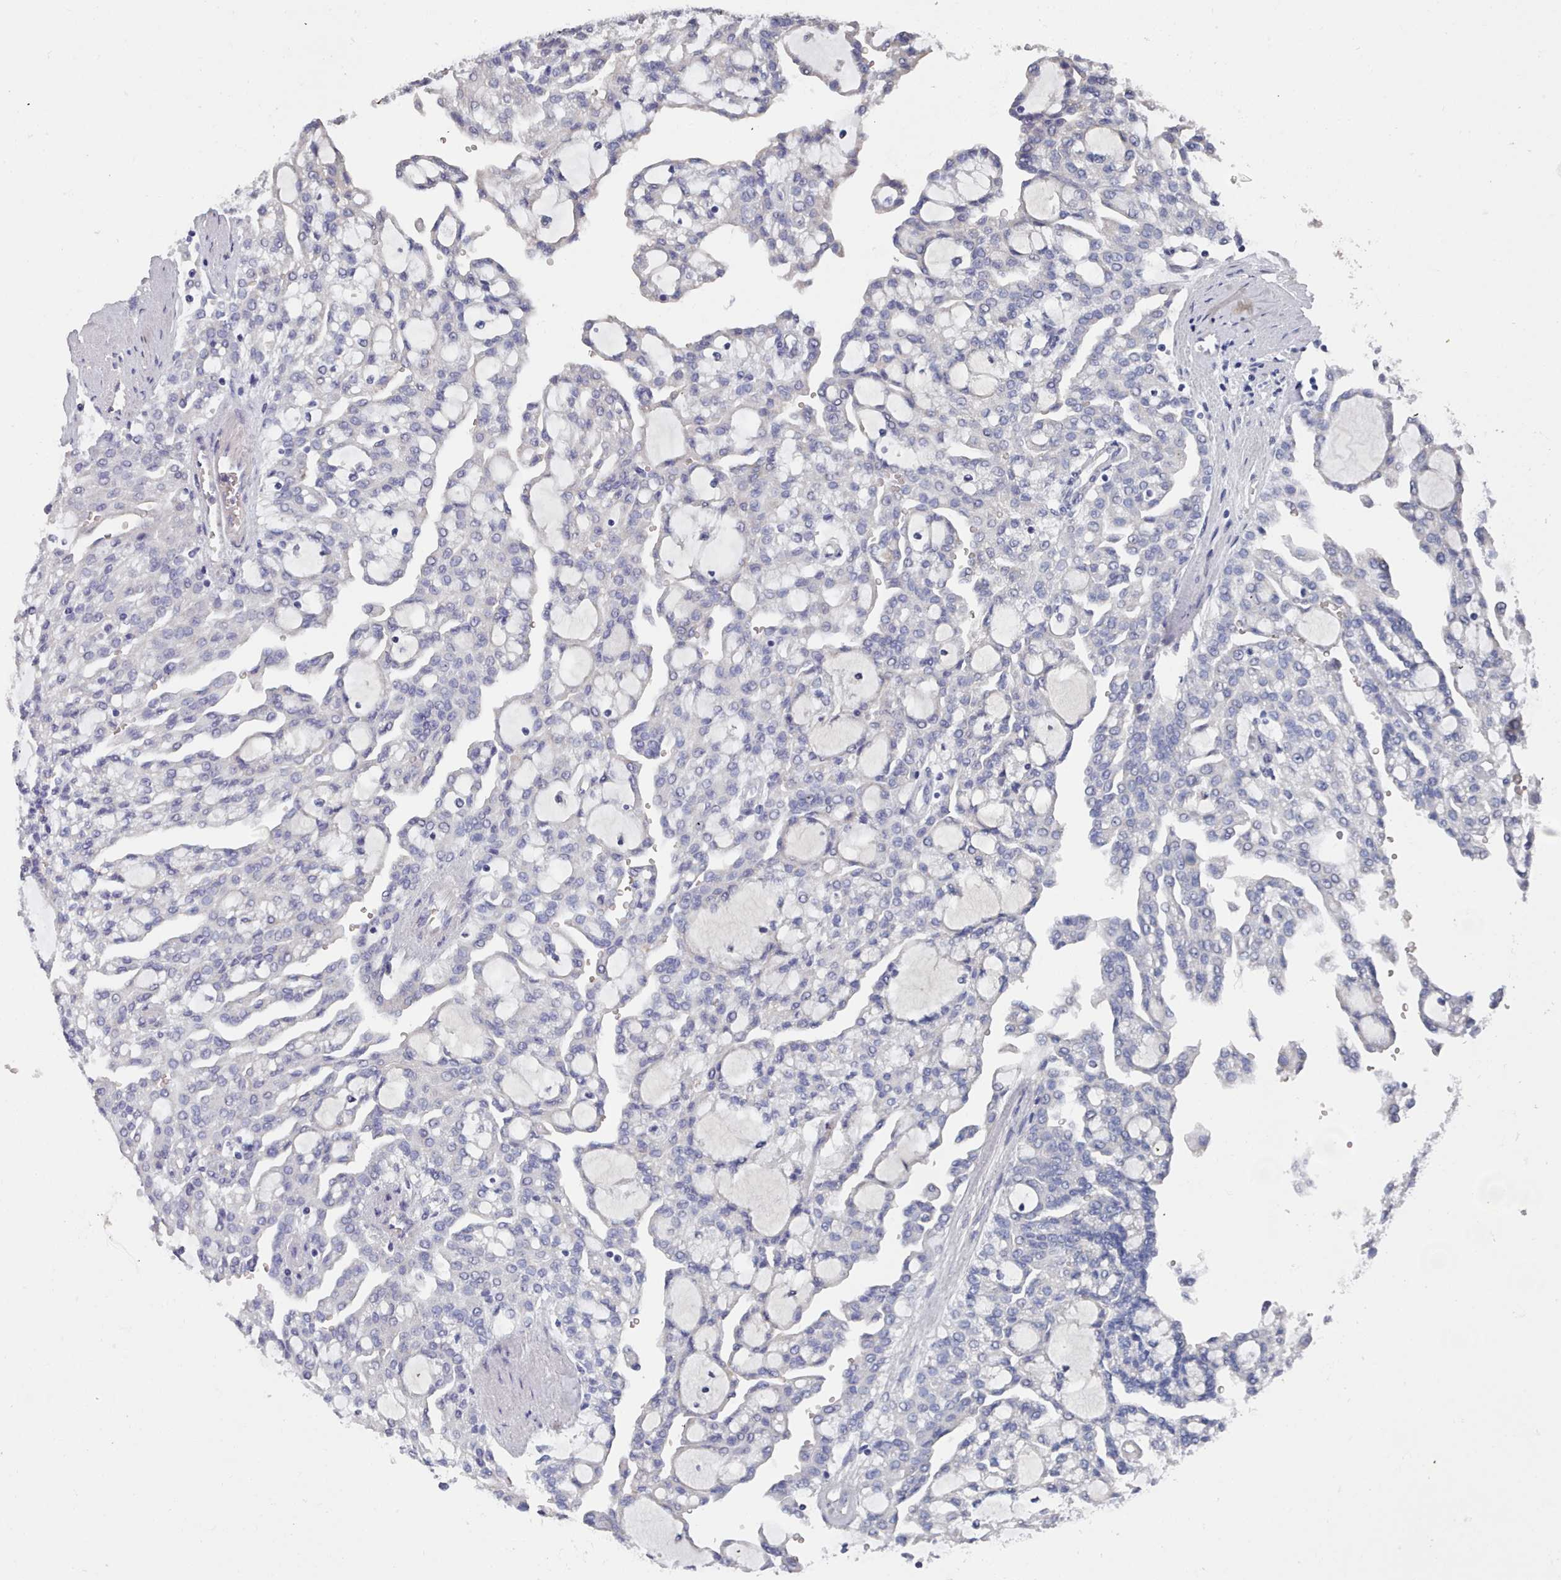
{"staining": {"intensity": "negative", "quantity": "none", "location": "none"}, "tissue": "renal cancer", "cell_type": "Tumor cells", "image_type": "cancer", "snomed": [{"axis": "morphology", "description": "Adenocarcinoma, NOS"}, {"axis": "topography", "description": "Kidney"}], "caption": "This is an immunohistochemistry photomicrograph of human renal adenocarcinoma. There is no positivity in tumor cells.", "gene": "ACAD11", "patient": {"sex": "male", "age": 63}}